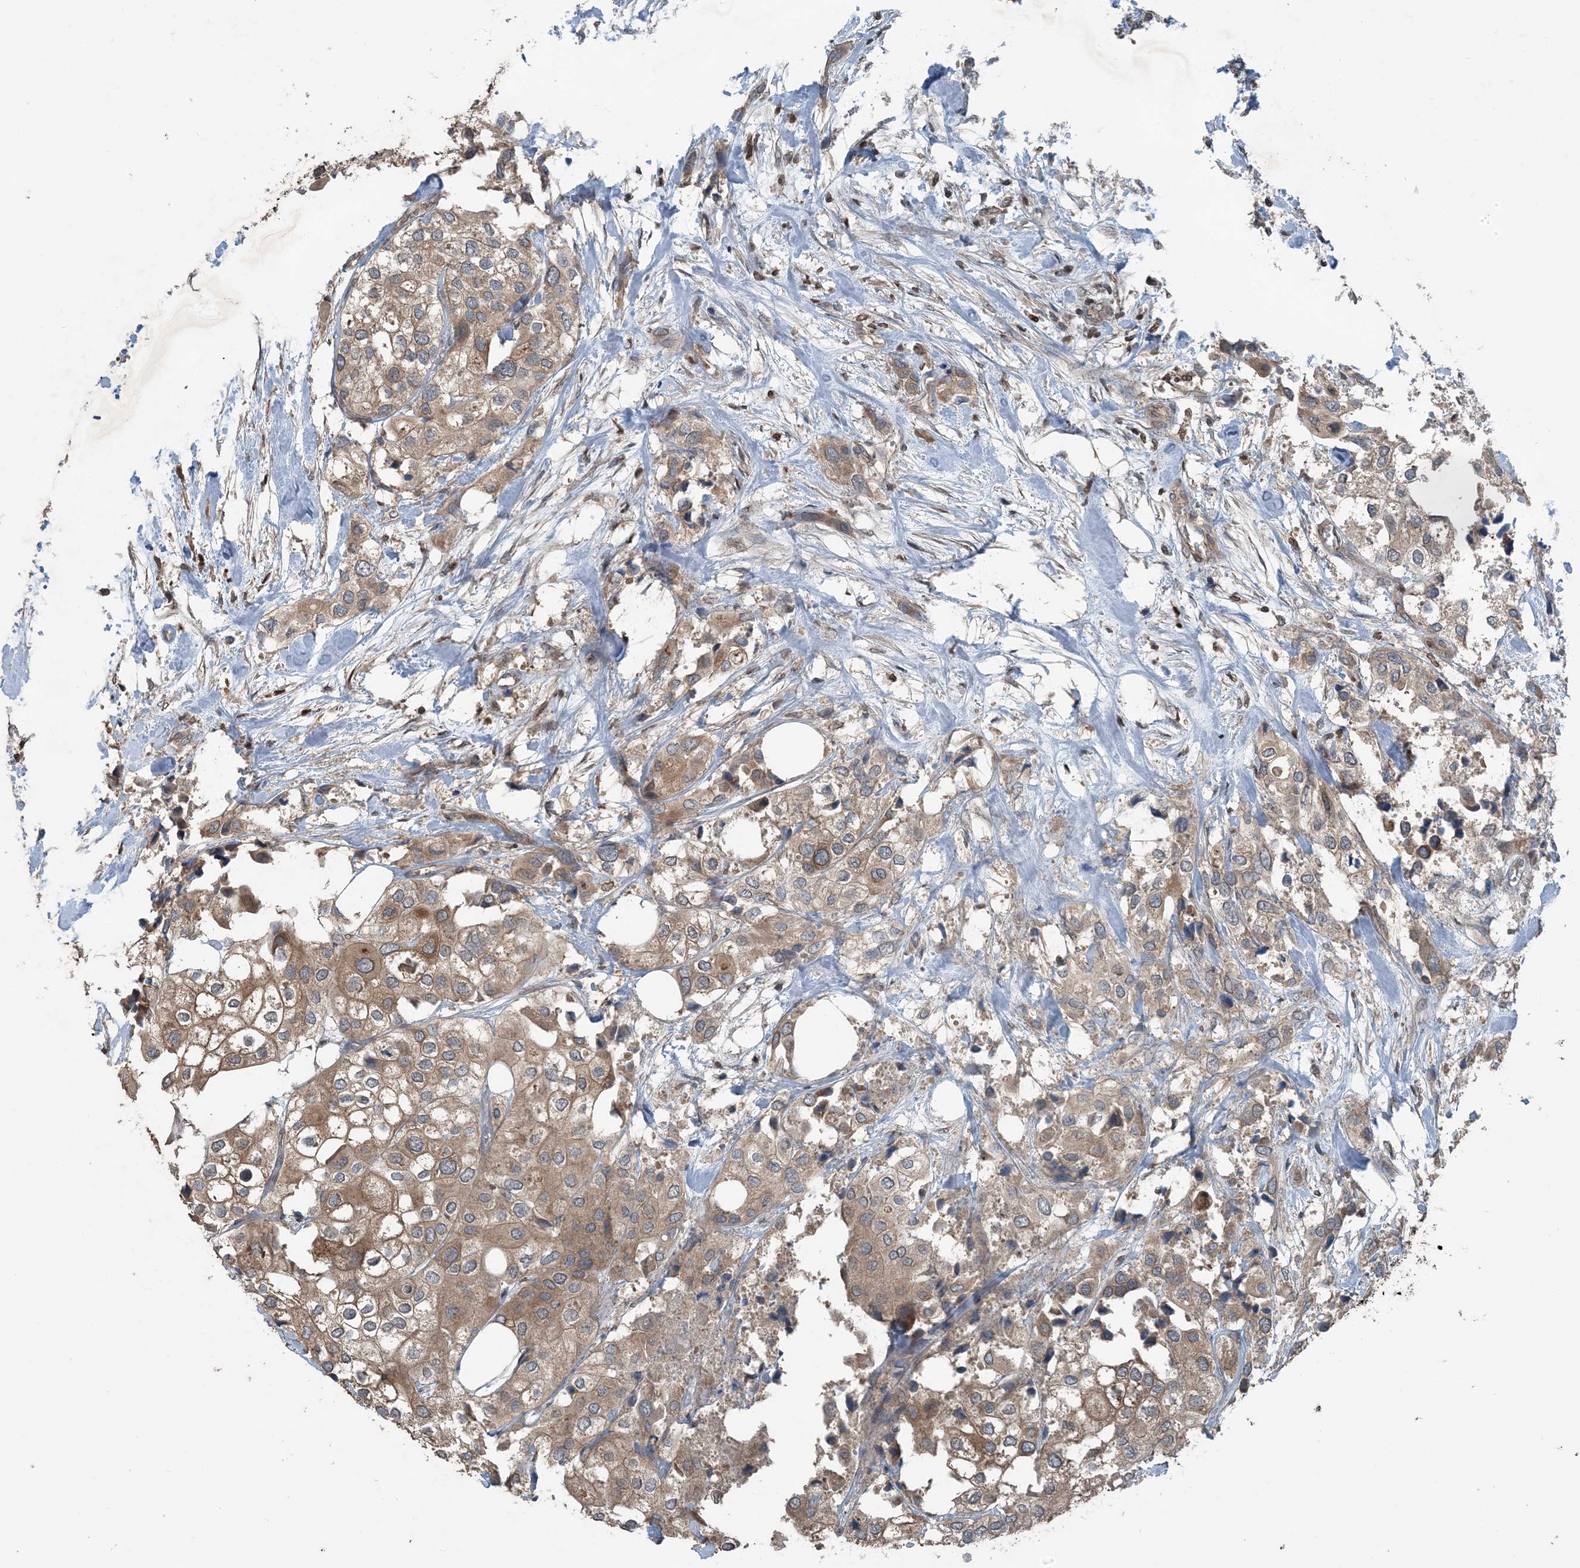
{"staining": {"intensity": "moderate", "quantity": ">75%", "location": "cytoplasmic/membranous"}, "tissue": "urothelial cancer", "cell_type": "Tumor cells", "image_type": "cancer", "snomed": [{"axis": "morphology", "description": "Urothelial carcinoma, High grade"}, {"axis": "topography", "description": "Urinary bladder"}], "caption": "Immunohistochemistry staining of high-grade urothelial carcinoma, which shows medium levels of moderate cytoplasmic/membranous positivity in about >75% of tumor cells indicating moderate cytoplasmic/membranous protein positivity. The staining was performed using DAB (brown) for protein detection and nuclei were counterstained in hematoxylin (blue).", "gene": "ZFAND2B", "patient": {"sex": "male", "age": 64}}